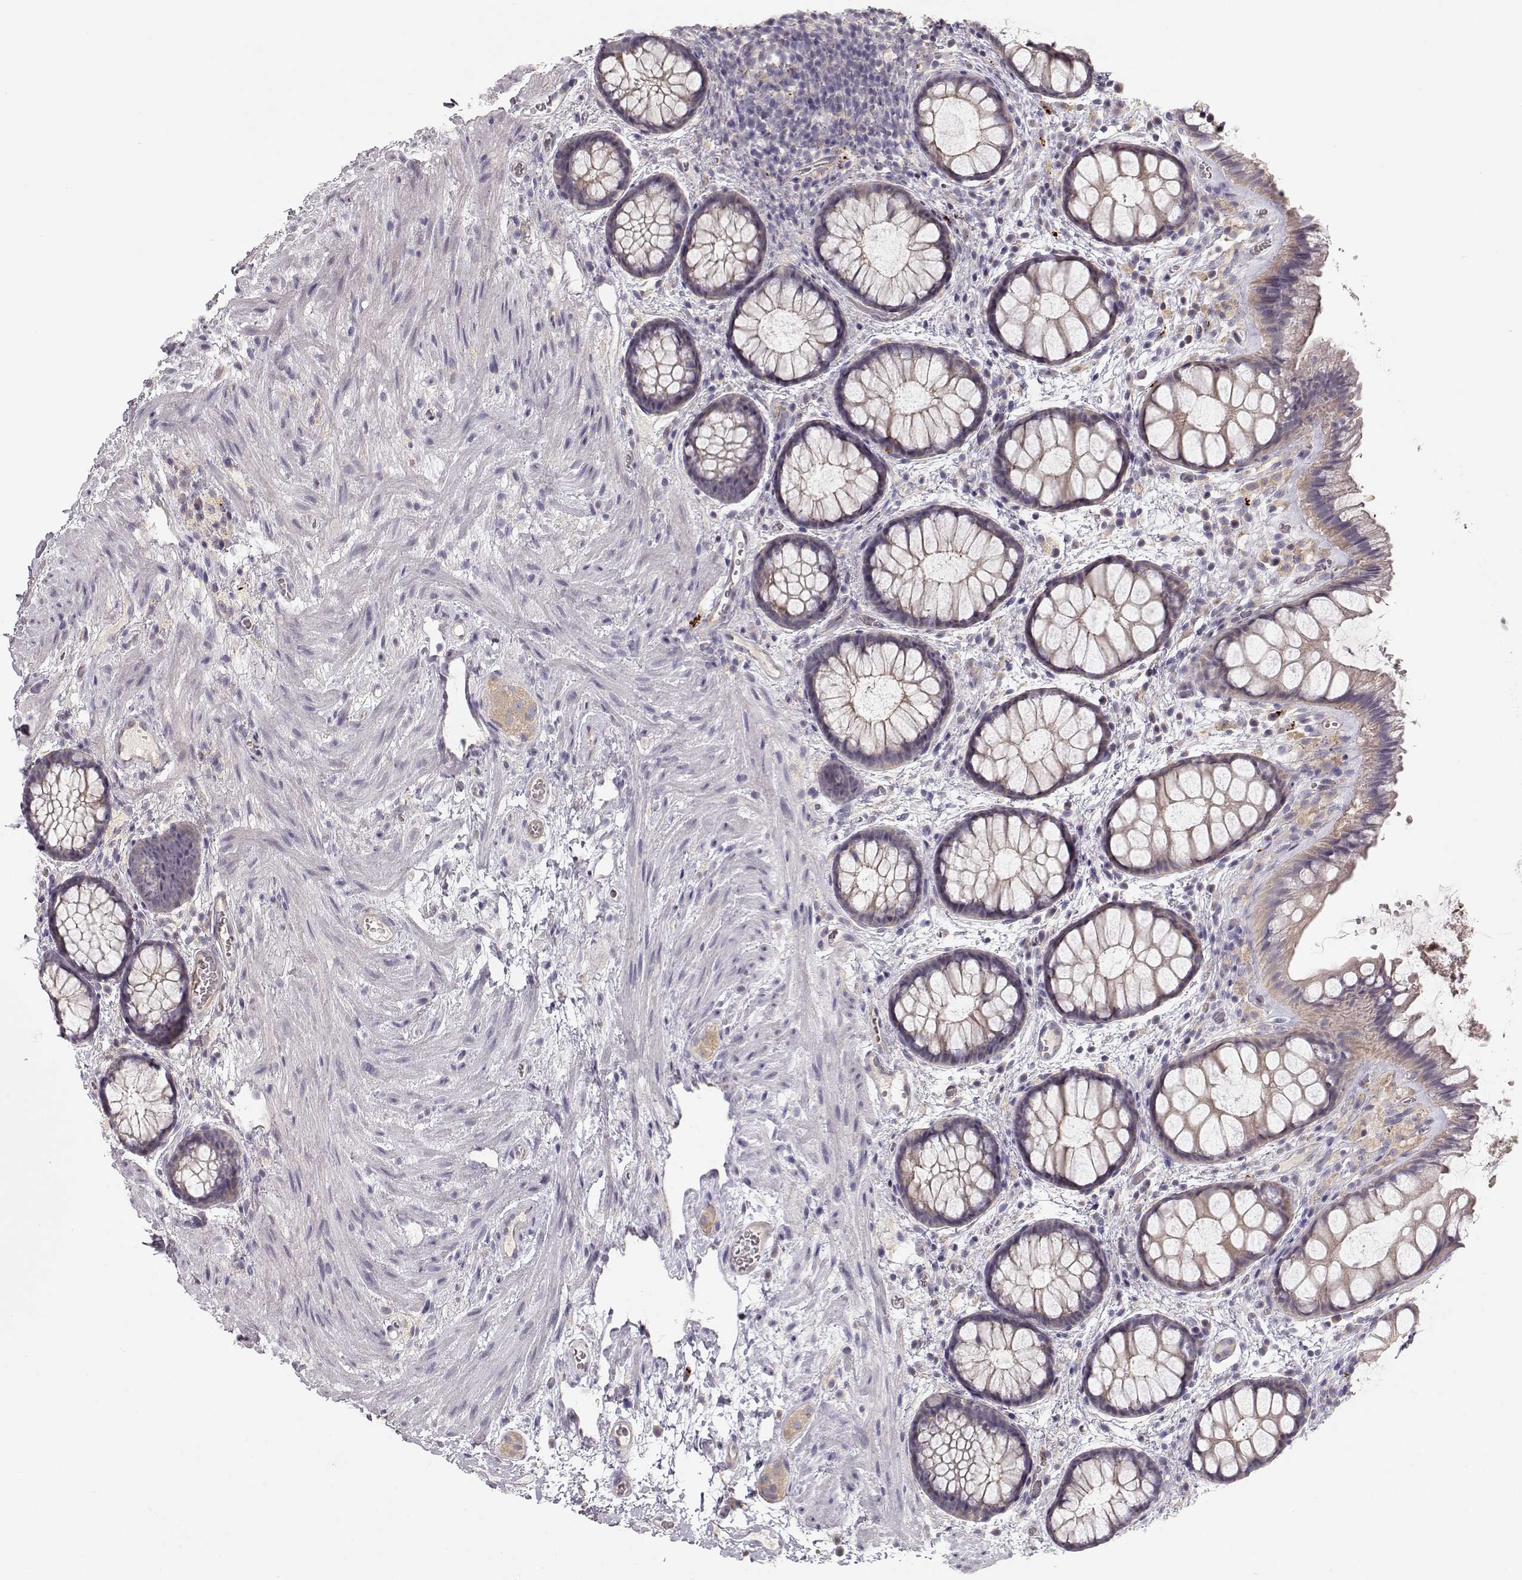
{"staining": {"intensity": "negative", "quantity": "none", "location": "none"}, "tissue": "rectum", "cell_type": "Glandular cells", "image_type": "normal", "snomed": [{"axis": "morphology", "description": "Normal tissue, NOS"}, {"axis": "topography", "description": "Rectum"}], "caption": "The immunohistochemistry photomicrograph has no significant expression in glandular cells of rectum. The staining is performed using DAB brown chromogen with nuclei counter-stained in using hematoxylin.", "gene": "ARHGAP8", "patient": {"sex": "female", "age": 62}}